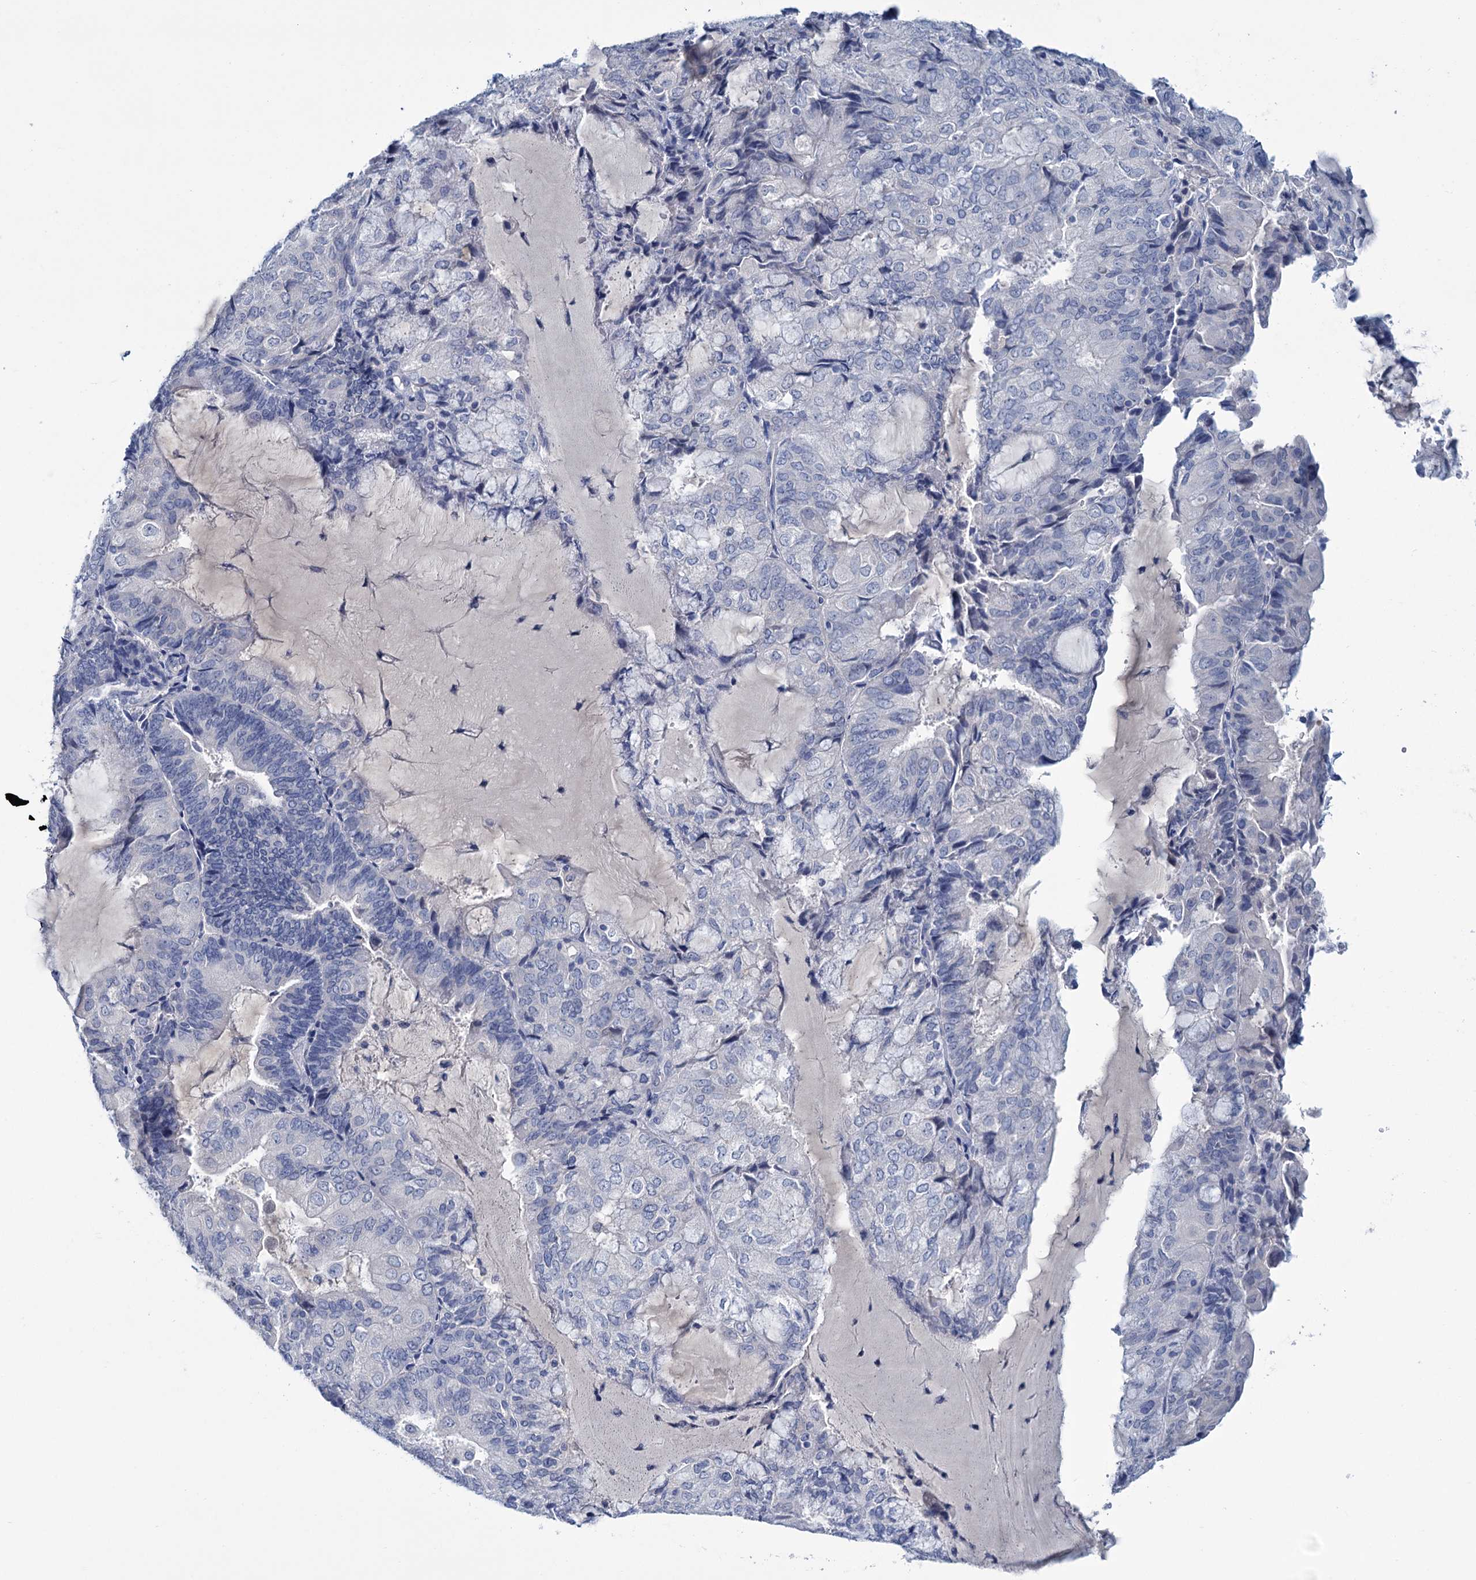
{"staining": {"intensity": "negative", "quantity": "none", "location": "none"}, "tissue": "endometrial cancer", "cell_type": "Tumor cells", "image_type": "cancer", "snomed": [{"axis": "morphology", "description": "Adenocarcinoma, NOS"}, {"axis": "topography", "description": "Endometrium"}], "caption": "This is an IHC photomicrograph of human endometrial cancer (adenocarcinoma). There is no positivity in tumor cells.", "gene": "MYOZ3", "patient": {"sex": "female", "age": 81}}